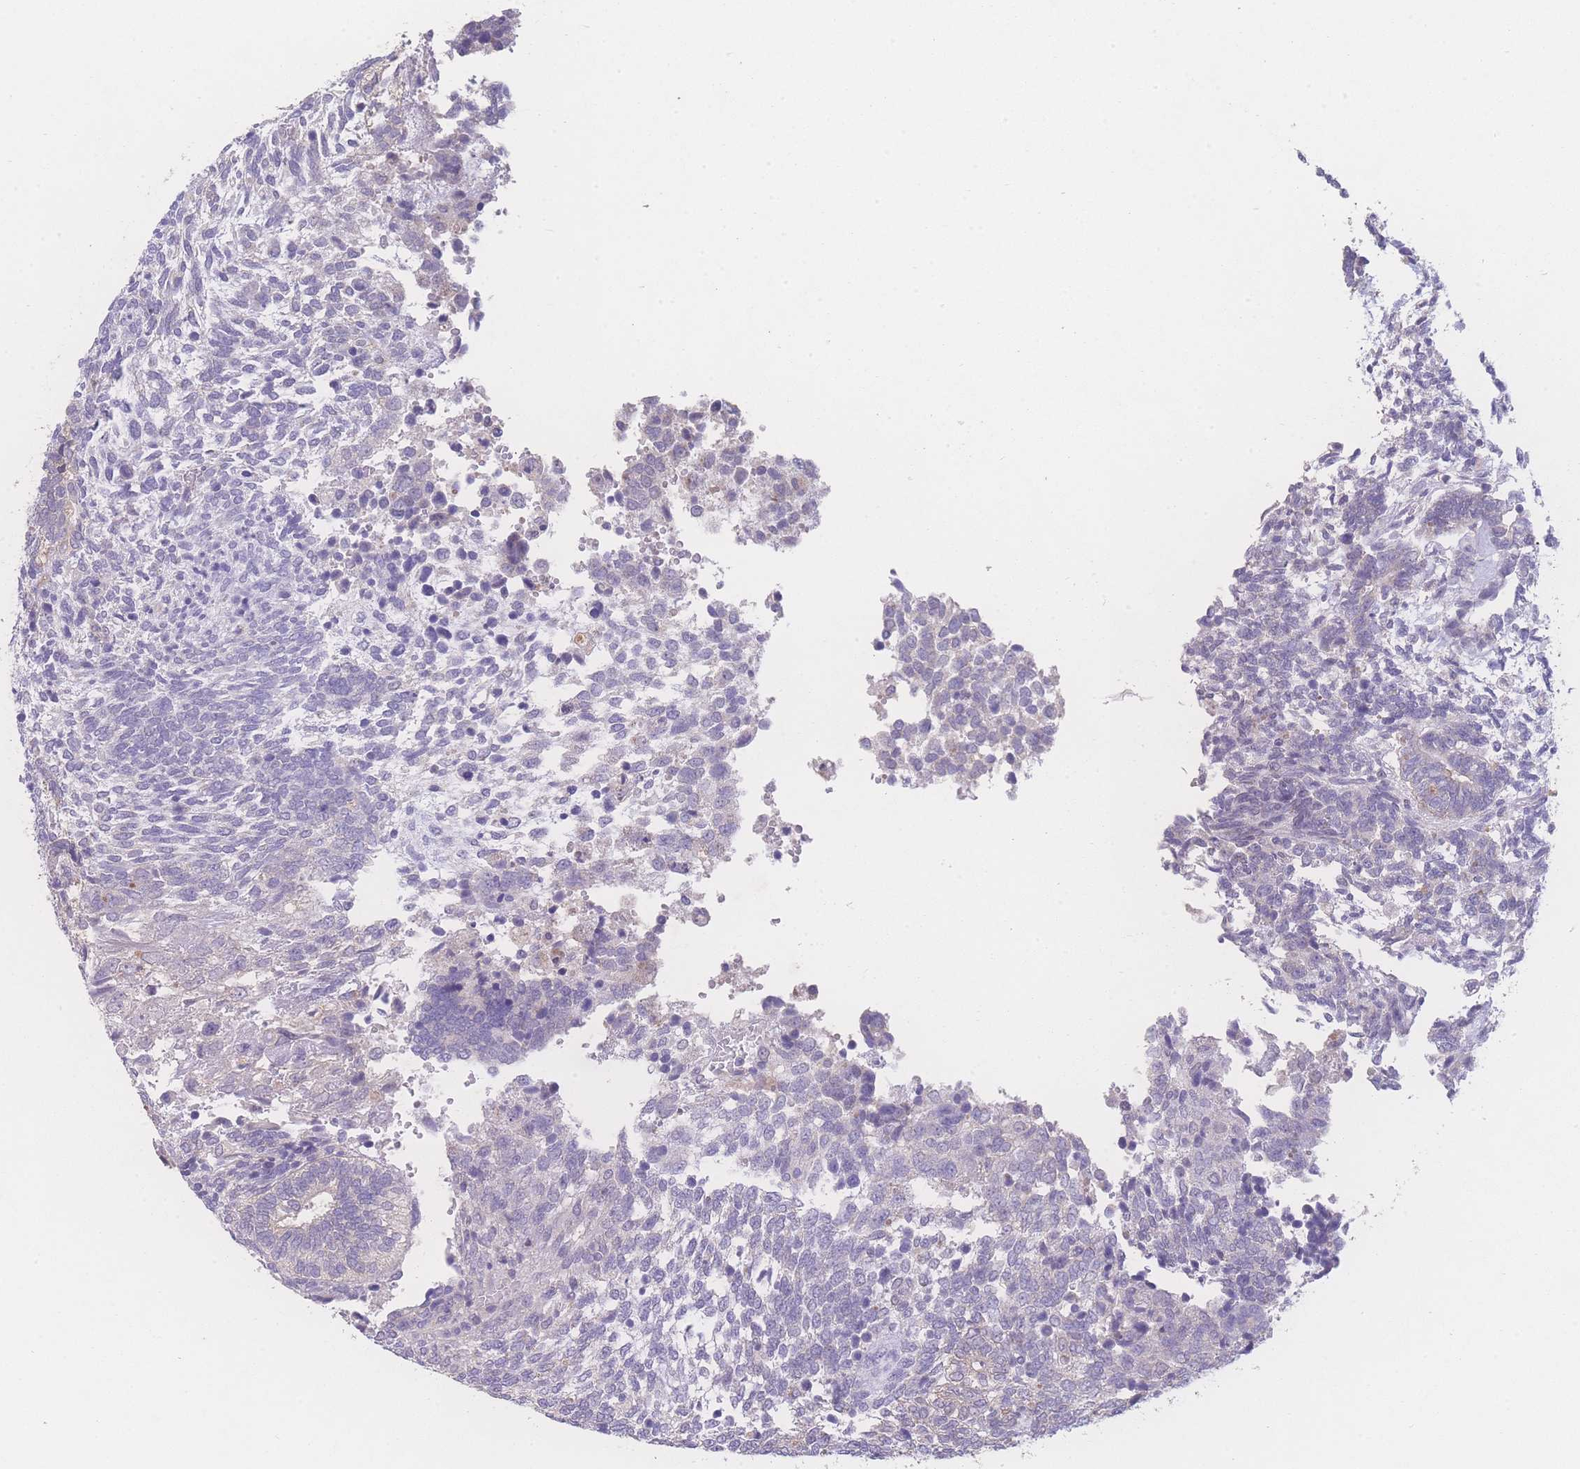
{"staining": {"intensity": "negative", "quantity": "none", "location": "none"}, "tissue": "testis cancer", "cell_type": "Tumor cells", "image_type": "cancer", "snomed": [{"axis": "morphology", "description": "Carcinoma, Embryonal, NOS"}, {"axis": "topography", "description": "Testis"}], "caption": "Tumor cells are negative for protein expression in human embryonal carcinoma (testis).", "gene": "GIPR", "patient": {"sex": "male", "age": 23}}